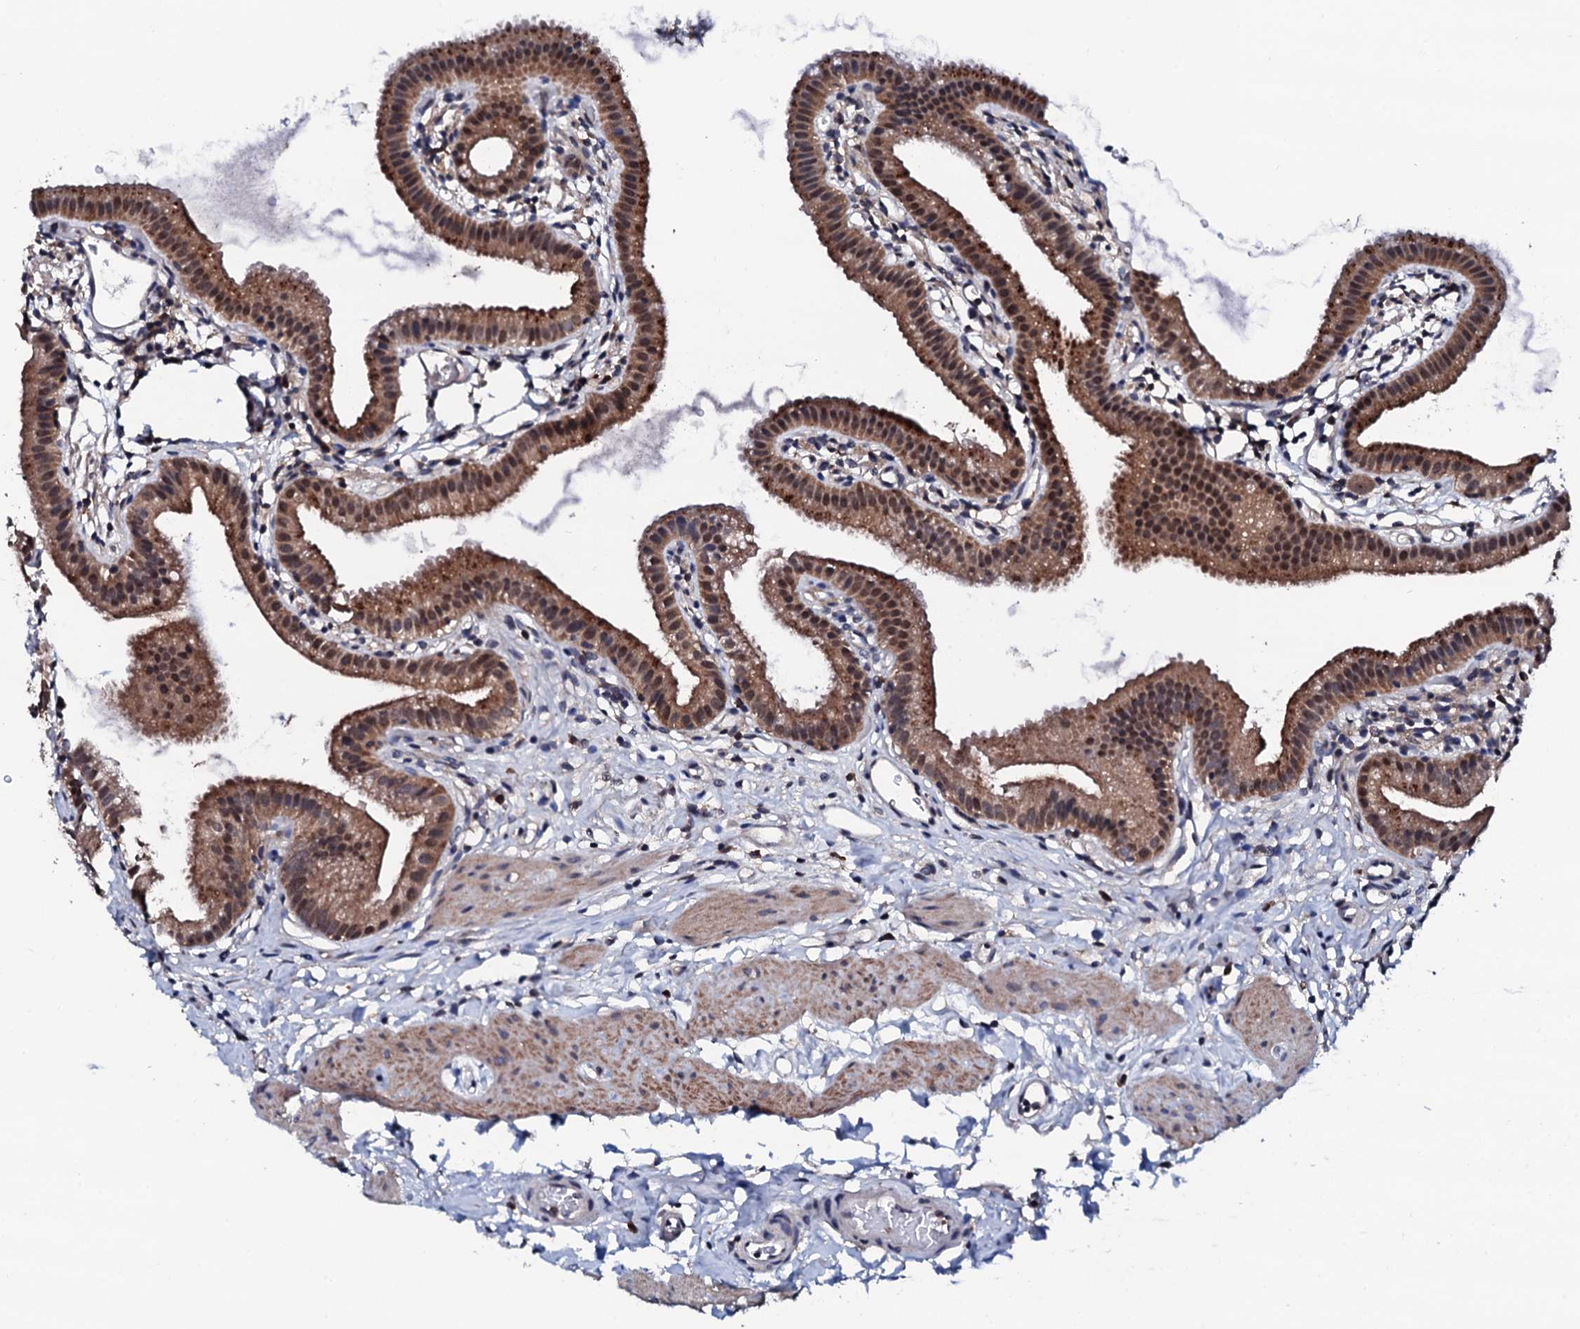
{"staining": {"intensity": "moderate", "quantity": ">75%", "location": "cytoplasmic/membranous,nuclear"}, "tissue": "gallbladder", "cell_type": "Glandular cells", "image_type": "normal", "snomed": [{"axis": "morphology", "description": "Normal tissue, NOS"}, {"axis": "topography", "description": "Gallbladder"}], "caption": "Immunohistochemistry of unremarkable gallbladder exhibits medium levels of moderate cytoplasmic/membranous,nuclear staining in approximately >75% of glandular cells.", "gene": "EDC3", "patient": {"sex": "female", "age": 46}}